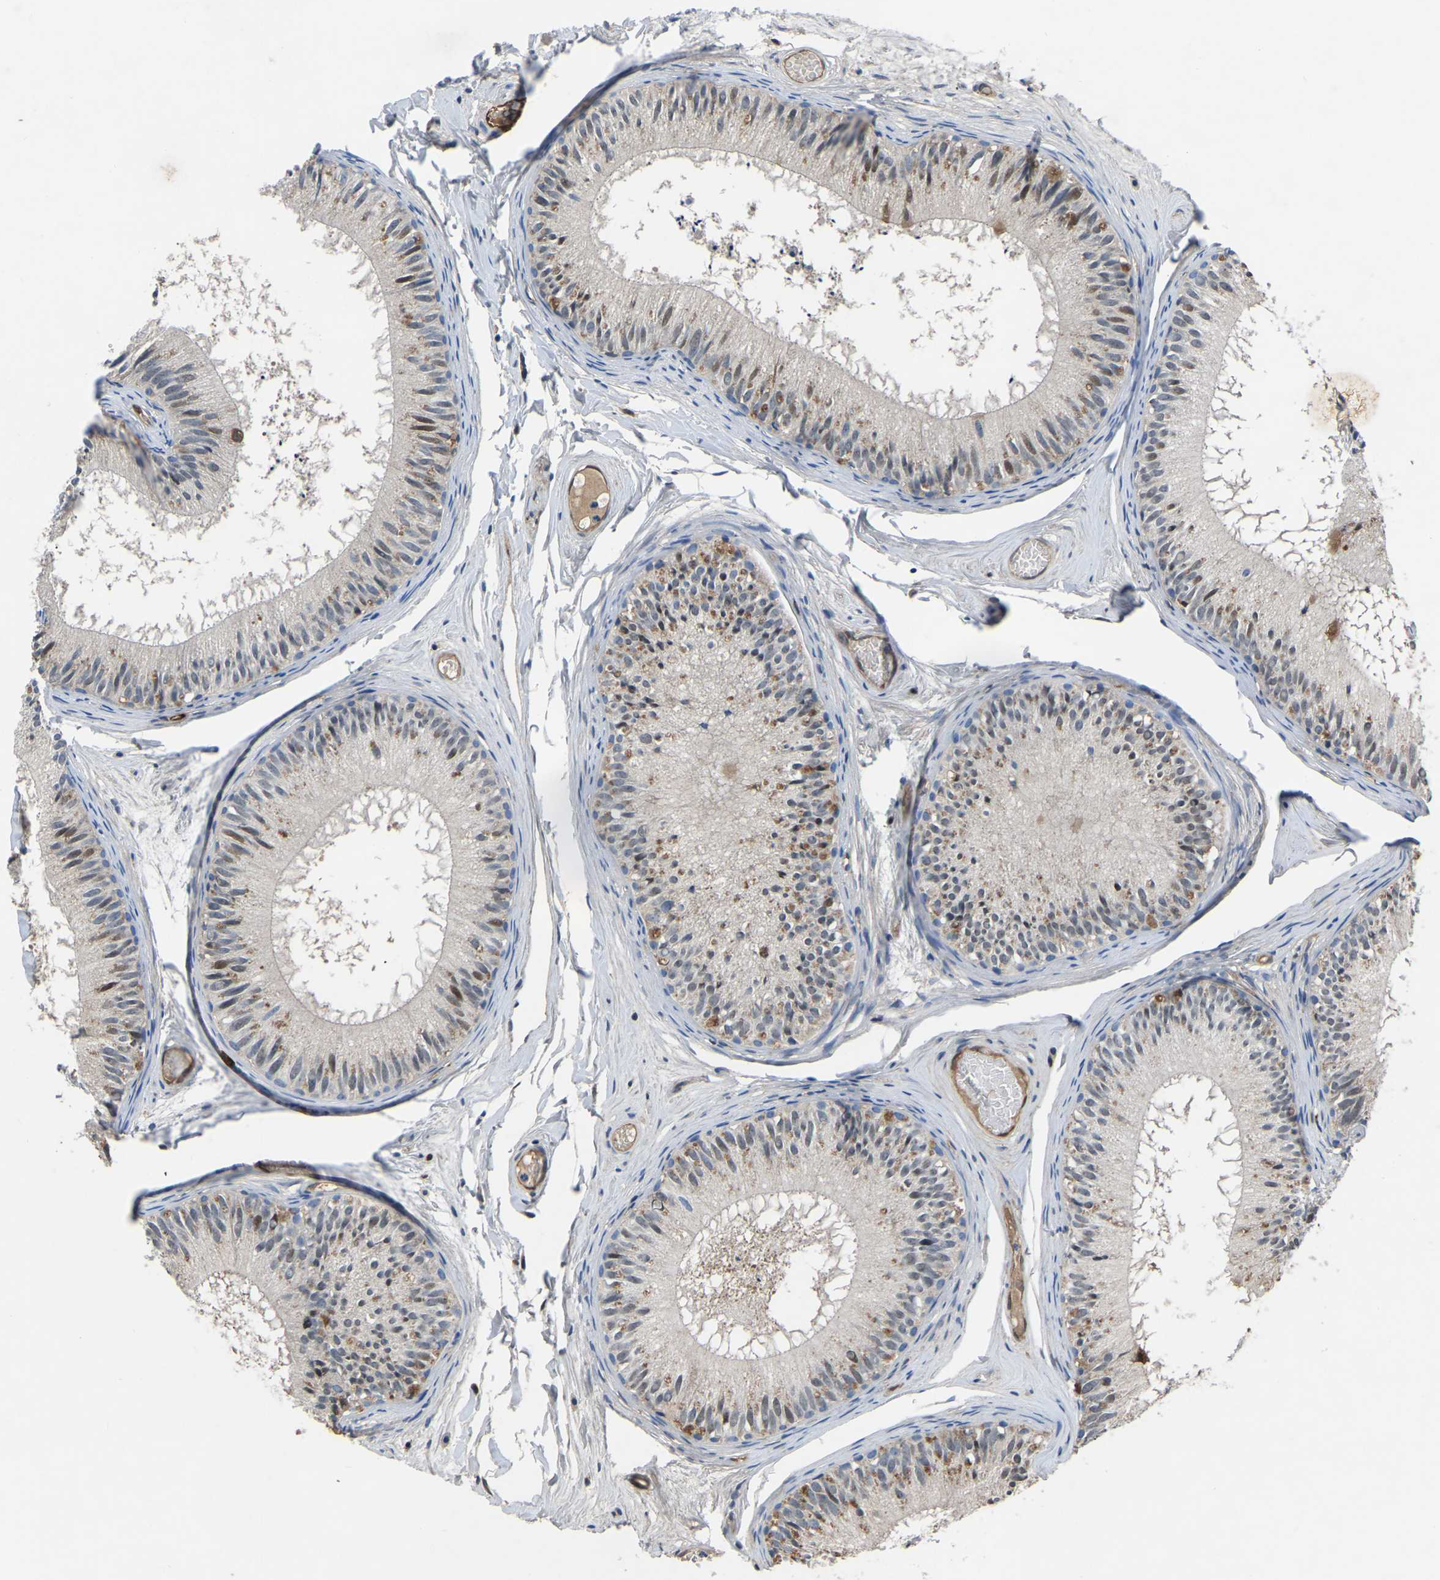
{"staining": {"intensity": "moderate", "quantity": "25%-75%", "location": "cytoplasmic/membranous"}, "tissue": "epididymis", "cell_type": "Glandular cells", "image_type": "normal", "snomed": [{"axis": "morphology", "description": "Normal tissue, NOS"}, {"axis": "topography", "description": "Epididymis"}], "caption": "This is an image of immunohistochemistry (IHC) staining of benign epididymis, which shows moderate staining in the cytoplasmic/membranous of glandular cells.", "gene": "ATG2B", "patient": {"sex": "male", "age": 46}}